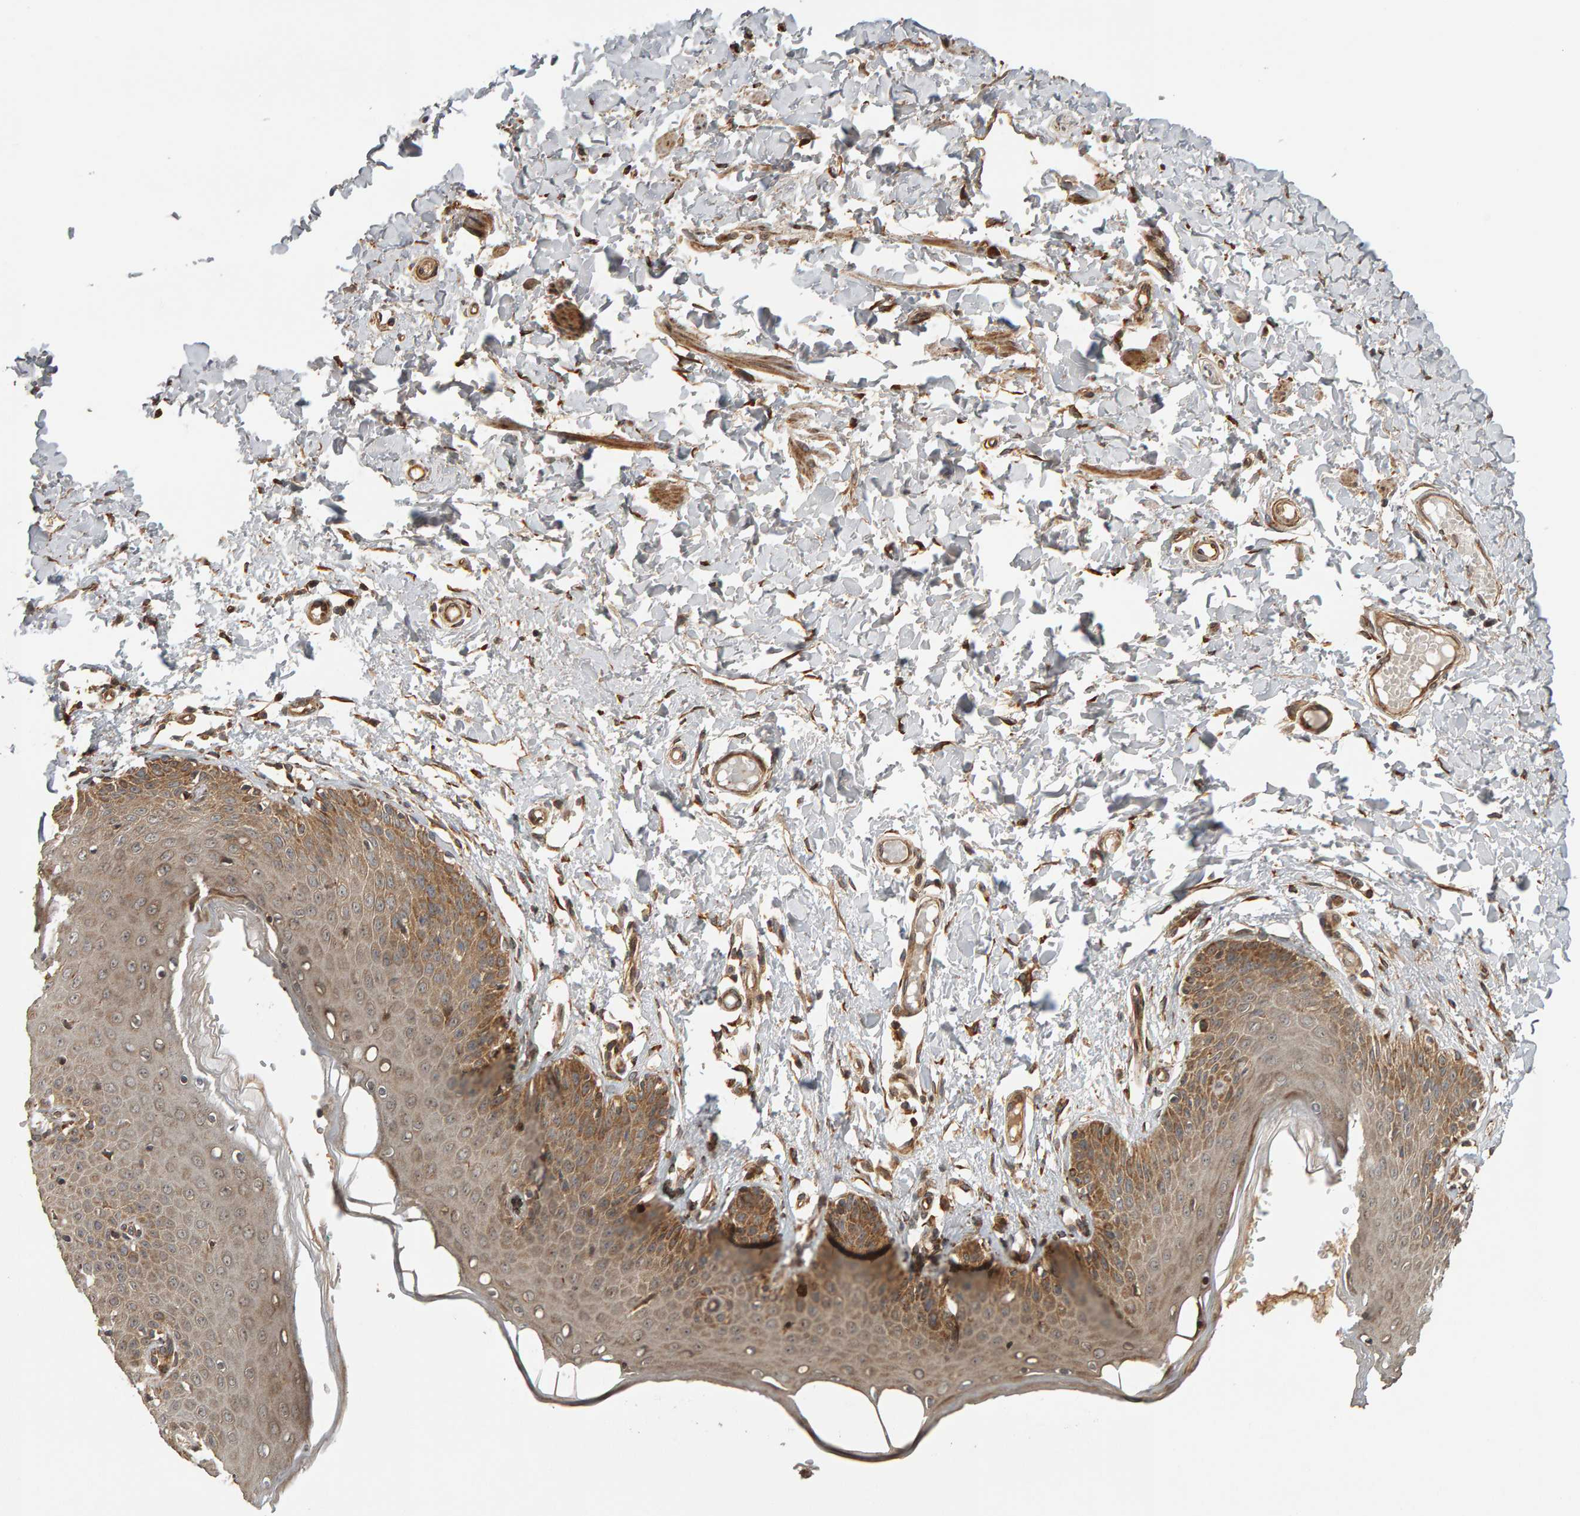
{"staining": {"intensity": "moderate", "quantity": ">75%", "location": "cytoplasmic/membranous"}, "tissue": "skin", "cell_type": "Epidermal cells", "image_type": "normal", "snomed": [{"axis": "morphology", "description": "Normal tissue, NOS"}, {"axis": "topography", "description": "Vulva"}], "caption": "The micrograph reveals a brown stain indicating the presence of a protein in the cytoplasmic/membranous of epidermal cells in skin.", "gene": "ZFAND1", "patient": {"sex": "female", "age": 66}}